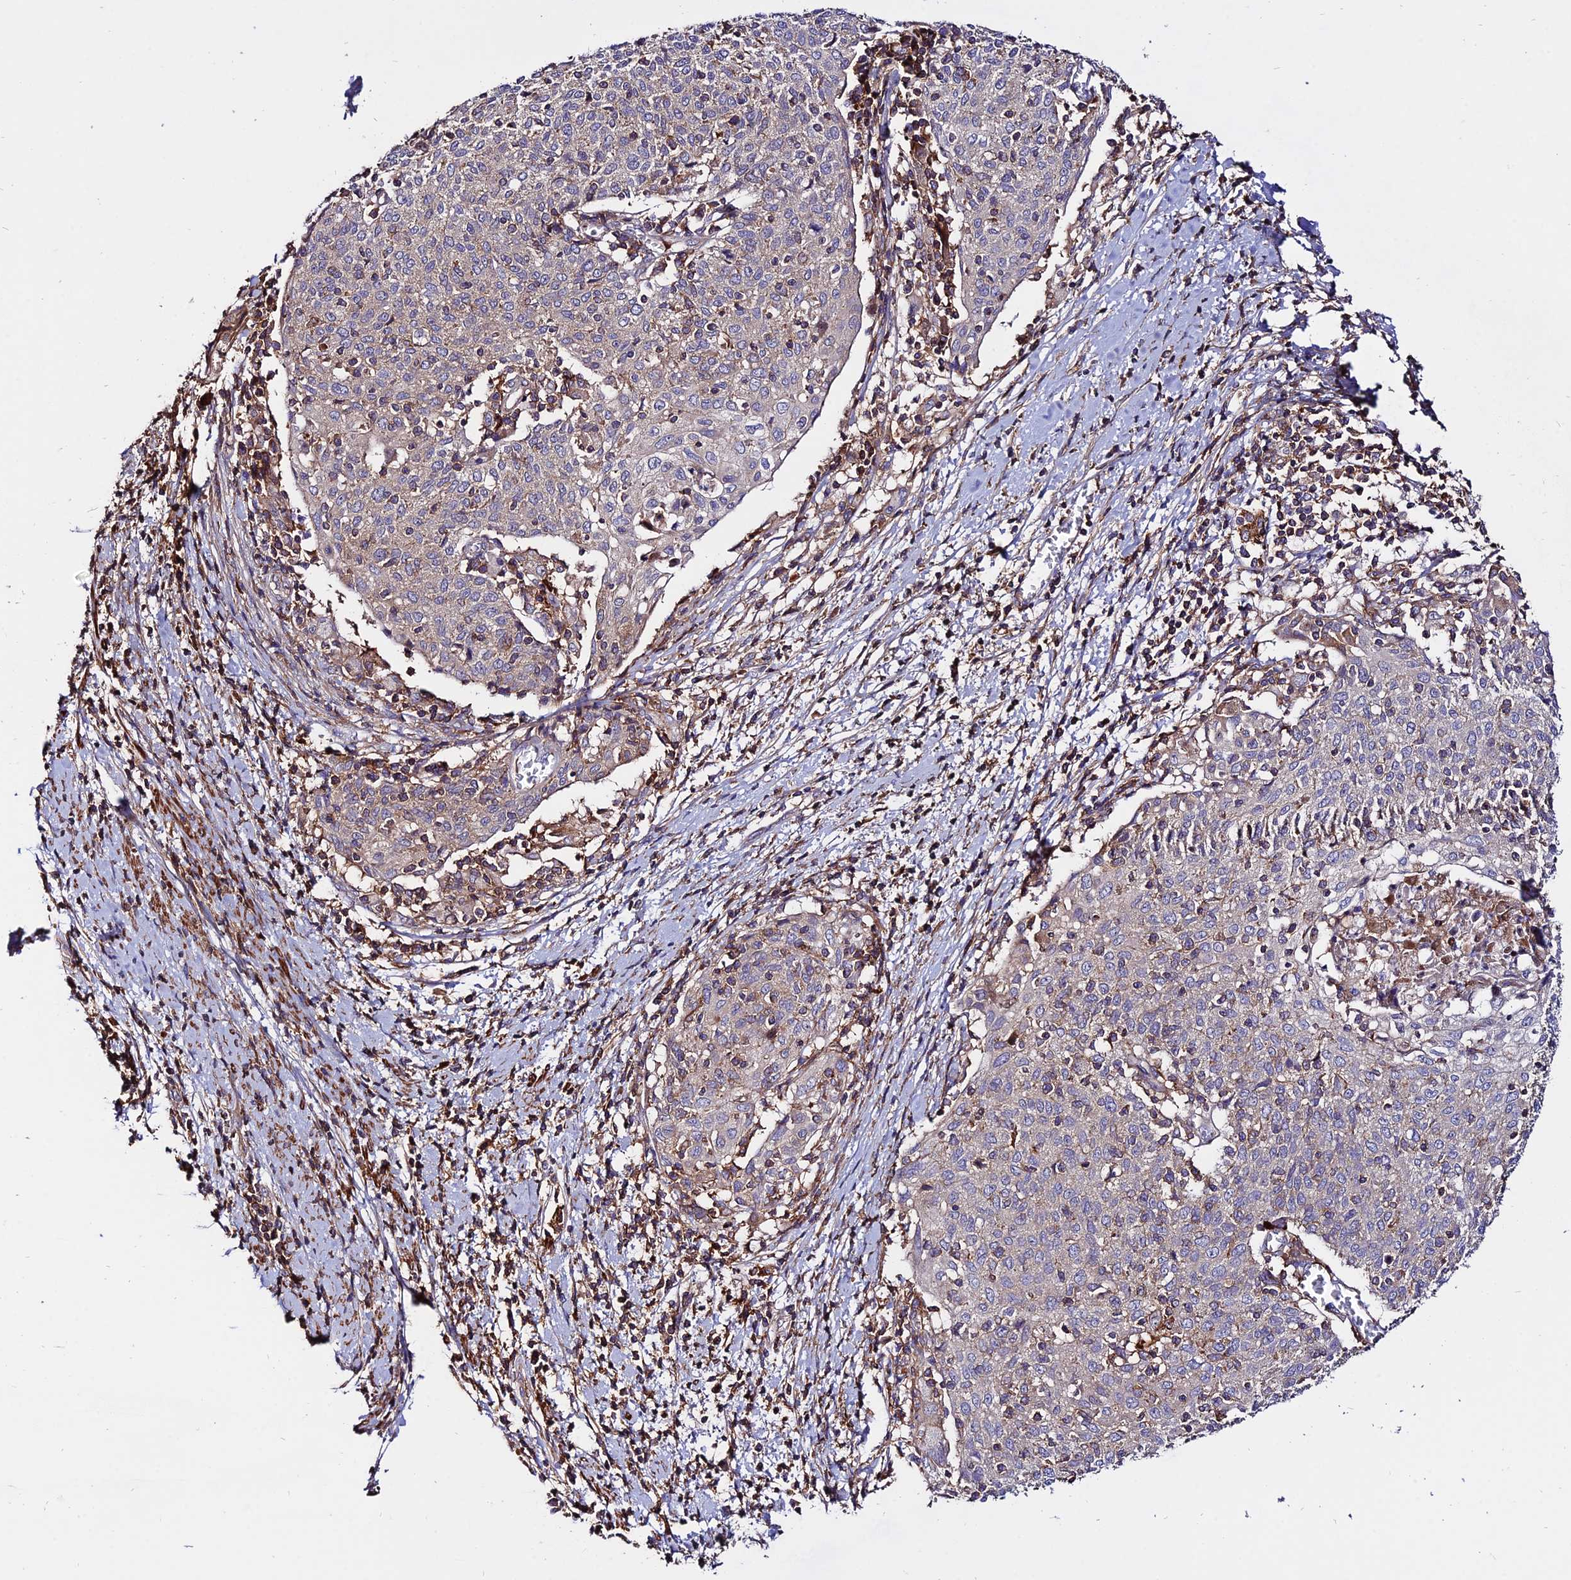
{"staining": {"intensity": "weak", "quantity": "<25%", "location": "cytoplasmic/membranous"}, "tissue": "cervical cancer", "cell_type": "Tumor cells", "image_type": "cancer", "snomed": [{"axis": "morphology", "description": "Squamous cell carcinoma, NOS"}, {"axis": "topography", "description": "Cervix"}], "caption": "High magnification brightfield microscopy of cervical cancer stained with DAB (brown) and counterstained with hematoxylin (blue): tumor cells show no significant positivity.", "gene": "PYM1", "patient": {"sex": "female", "age": 52}}